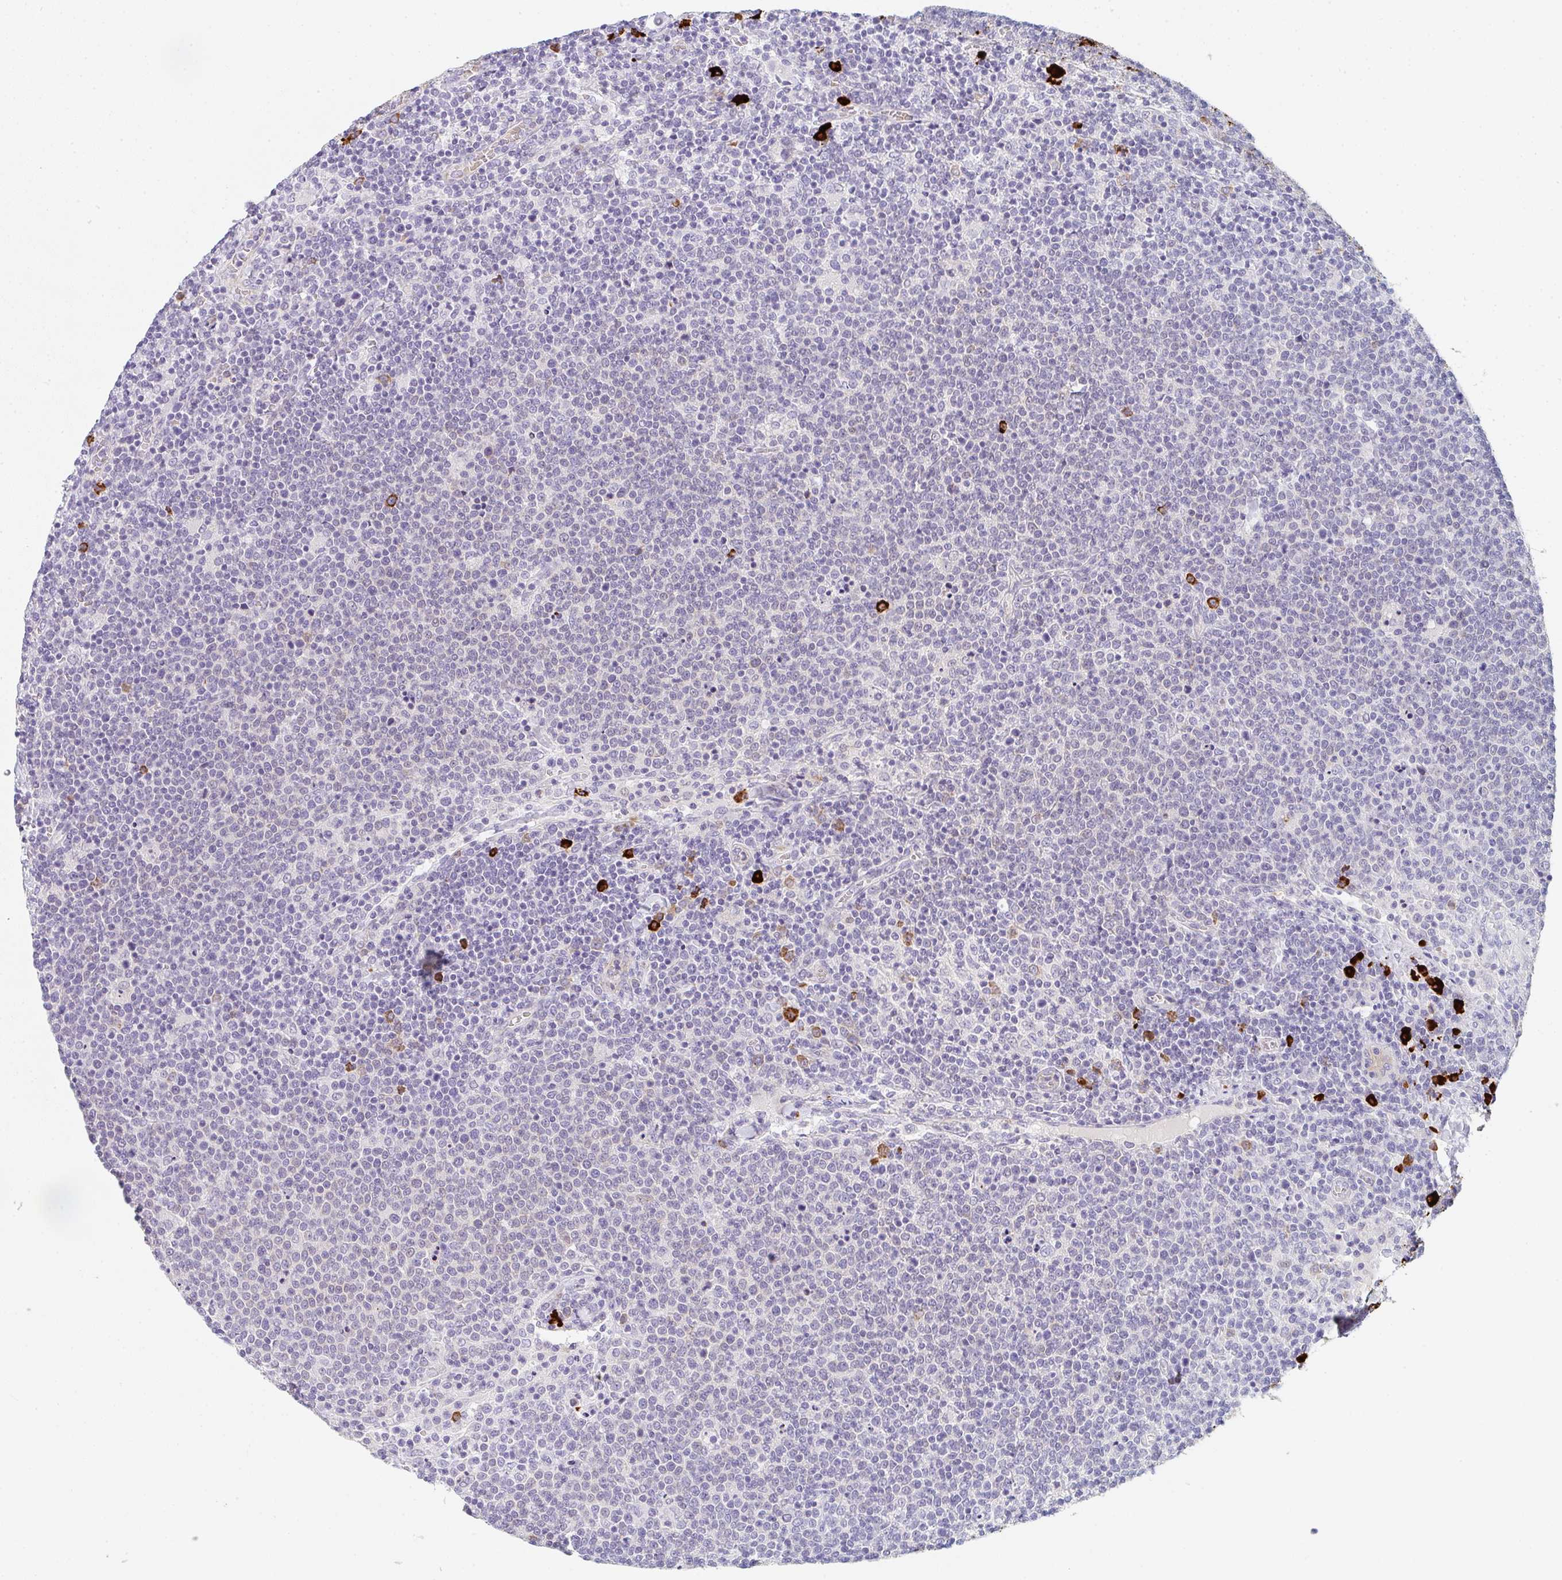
{"staining": {"intensity": "negative", "quantity": "none", "location": "none"}, "tissue": "lymphoma", "cell_type": "Tumor cells", "image_type": "cancer", "snomed": [{"axis": "morphology", "description": "Malignant lymphoma, non-Hodgkin's type, High grade"}, {"axis": "topography", "description": "Lymph node"}], "caption": "High magnification brightfield microscopy of lymphoma stained with DAB (3,3'-diaminobenzidine) (brown) and counterstained with hematoxylin (blue): tumor cells show no significant expression. Nuclei are stained in blue.", "gene": "CACNA1S", "patient": {"sex": "male", "age": 61}}